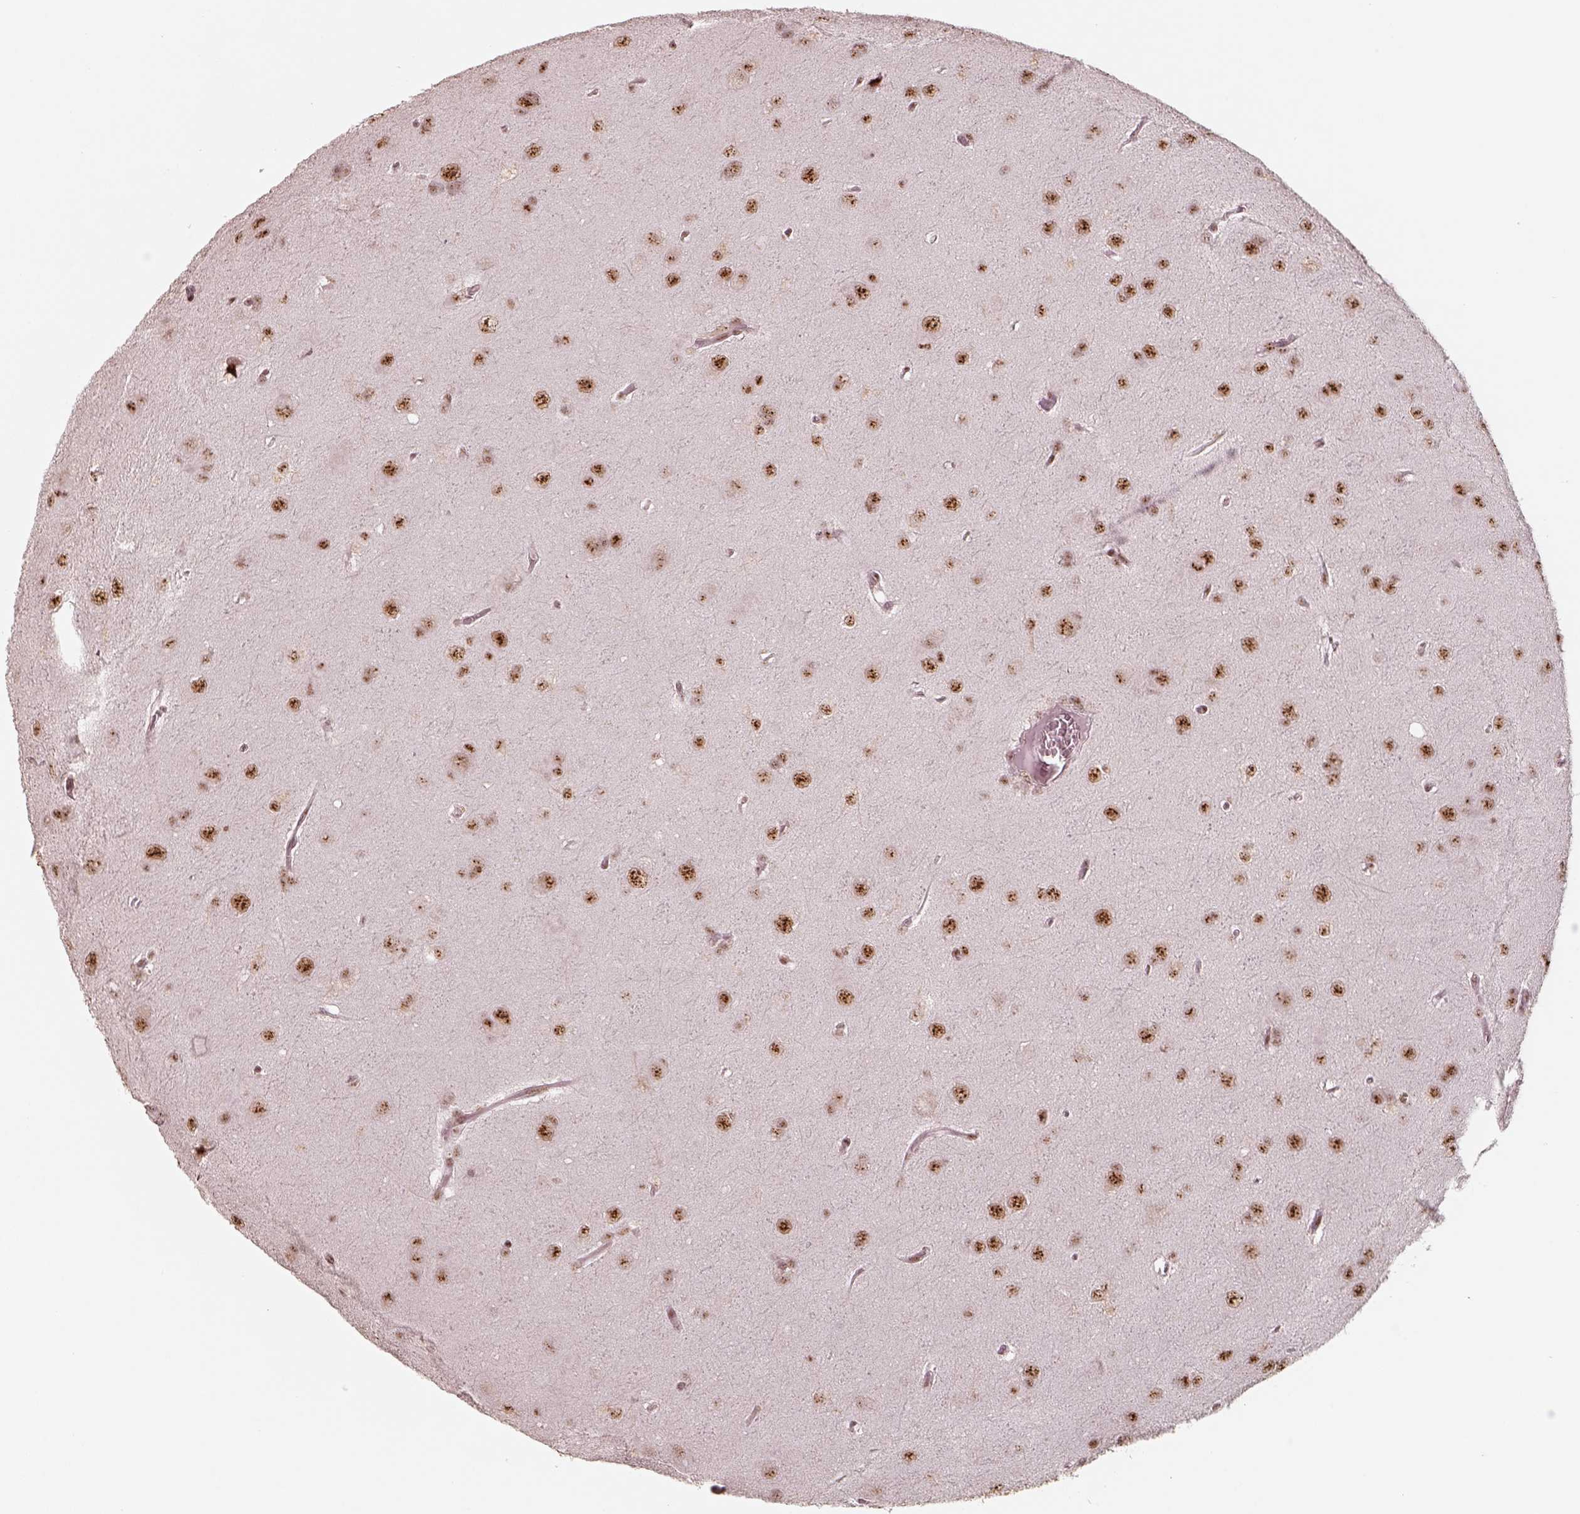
{"staining": {"intensity": "strong", "quantity": ">75%", "location": "nuclear"}, "tissue": "glioma", "cell_type": "Tumor cells", "image_type": "cancer", "snomed": [{"axis": "morphology", "description": "Glioma, malignant, Low grade"}, {"axis": "topography", "description": "Brain"}], "caption": "Immunohistochemical staining of glioma exhibits high levels of strong nuclear protein staining in approximately >75% of tumor cells.", "gene": "ATXN7L3", "patient": {"sex": "male", "age": 58}}